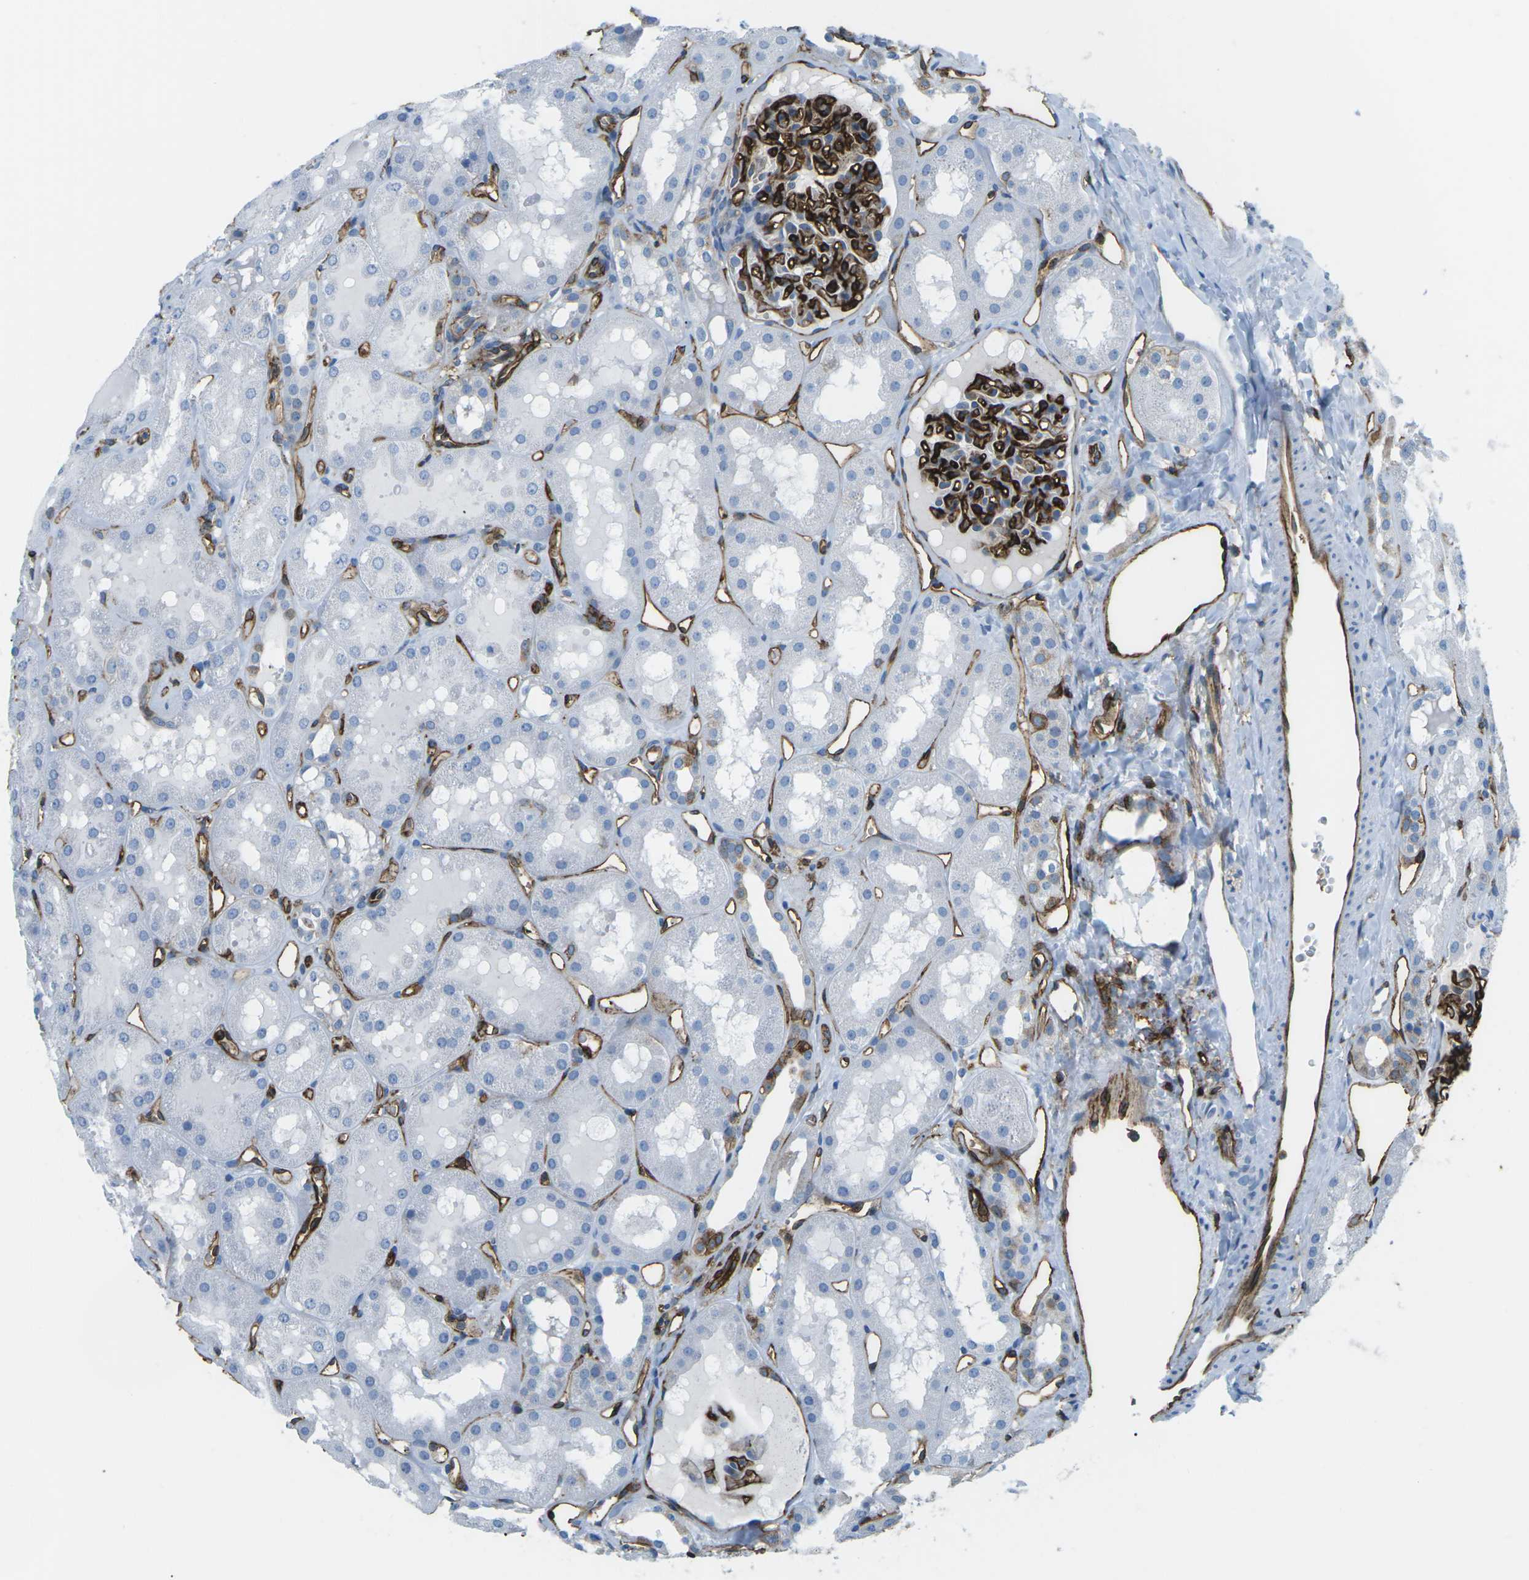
{"staining": {"intensity": "strong", "quantity": "25%-75%", "location": "cytoplasmic/membranous"}, "tissue": "kidney", "cell_type": "Cells in glomeruli", "image_type": "normal", "snomed": [{"axis": "morphology", "description": "Normal tissue, NOS"}, {"axis": "topography", "description": "Kidney"}, {"axis": "topography", "description": "Urinary bladder"}], "caption": "About 25%-75% of cells in glomeruli in unremarkable human kidney exhibit strong cytoplasmic/membranous protein staining as visualized by brown immunohistochemical staining.", "gene": "HLA", "patient": {"sex": "male", "age": 16}}